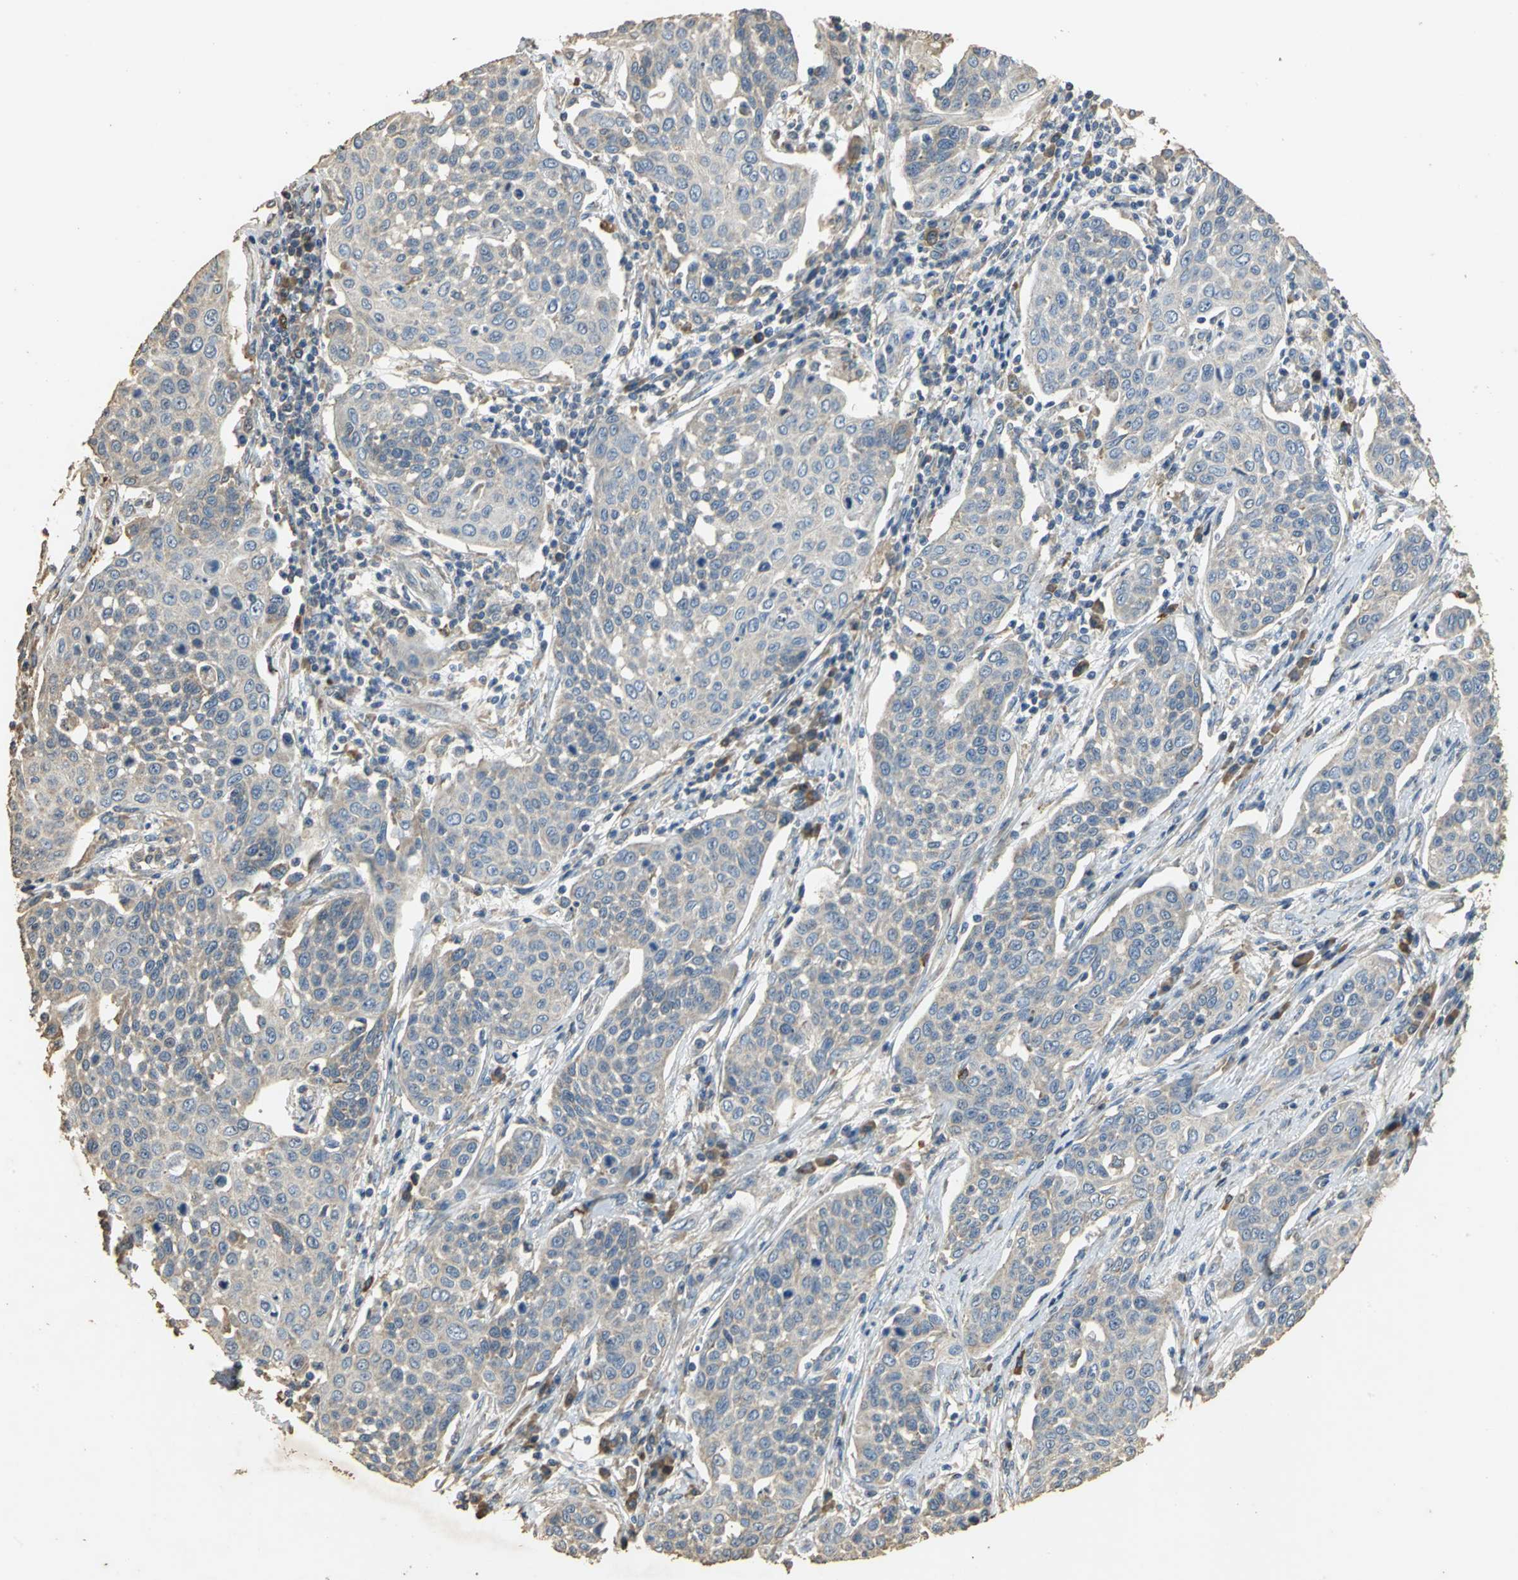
{"staining": {"intensity": "weak", "quantity": "25%-75%", "location": "cytoplasmic/membranous"}, "tissue": "cervical cancer", "cell_type": "Tumor cells", "image_type": "cancer", "snomed": [{"axis": "morphology", "description": "Squamous cell carcinoma, NOS"}, {"axis": "topography", "description": "Cervix"}], "caption": "Tumor cells demonstrate low levels of weak cytoplasmic/membranous staining in about 25%-75% of cells in human squamous cell carcinoma (cervical).", "gene": "ACSL4", "patient": {"sex": "female", "age": 34}}